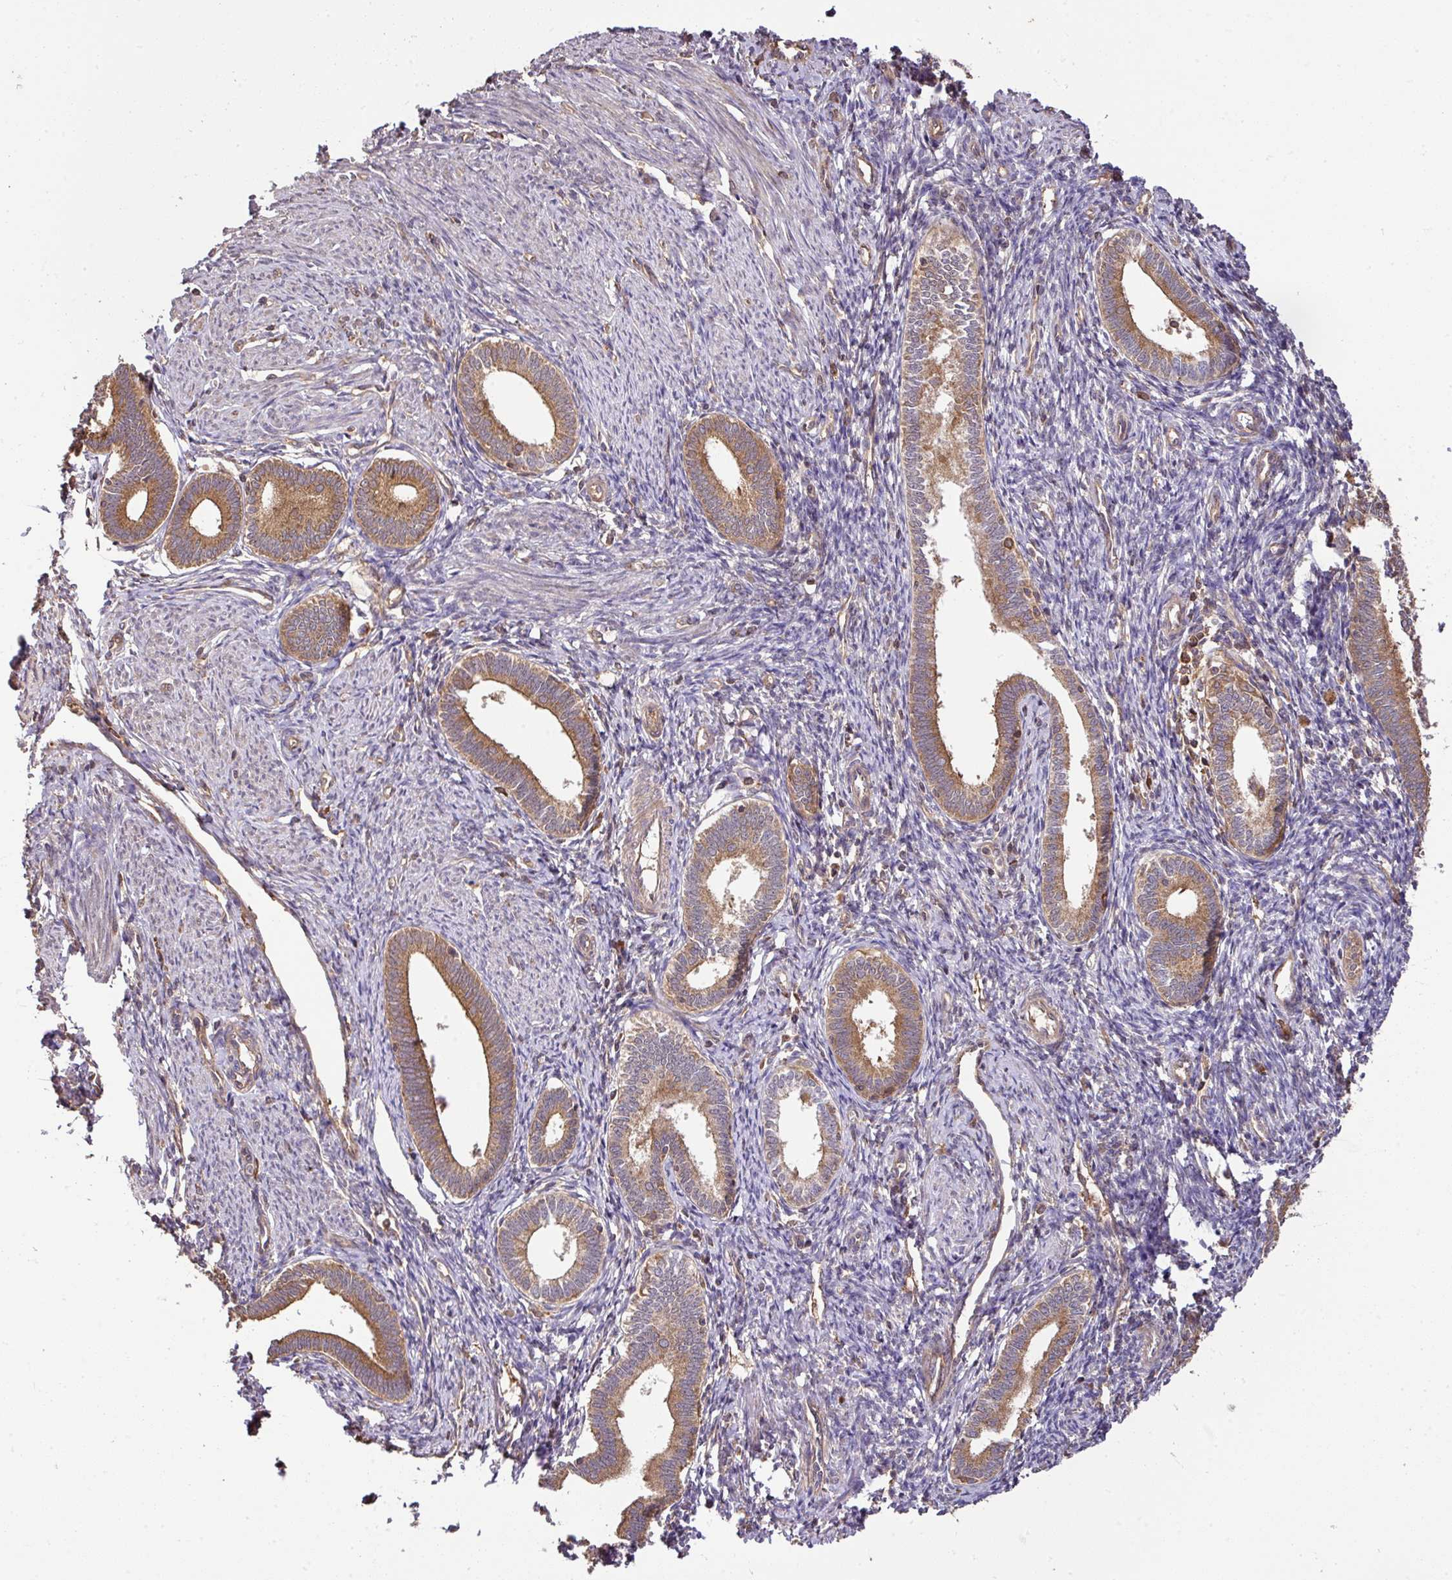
{"staining": {"intensity": "moderate", "quantity": "25%-75%", "location": "cytoplasmic/membranous"}, "tissue": "endometrium", "cell_type": "Cells in endometrial stroma", "image_type": "normal", "snomed": [{"axis": "morphology", "description": "Normal tissue, NOS"}, {"axis": "topography", "description": "Endometrium"}], "caption": "Immunohistochemistry staining of unremarkable endometrium, which demonstrates medium levels of moderate cytoplasmic/membranous positivity in approximately 25%-75% of cells in endometrial stroma indicating moderate cytoplasmic/membranous protein staining. The staining was performed using DAB (brown) for protein detection and nuclei were counterstained in hematoxylin (blue).", "gene": "GSPT1", "patient": {"sex": "female", "age": 41}}